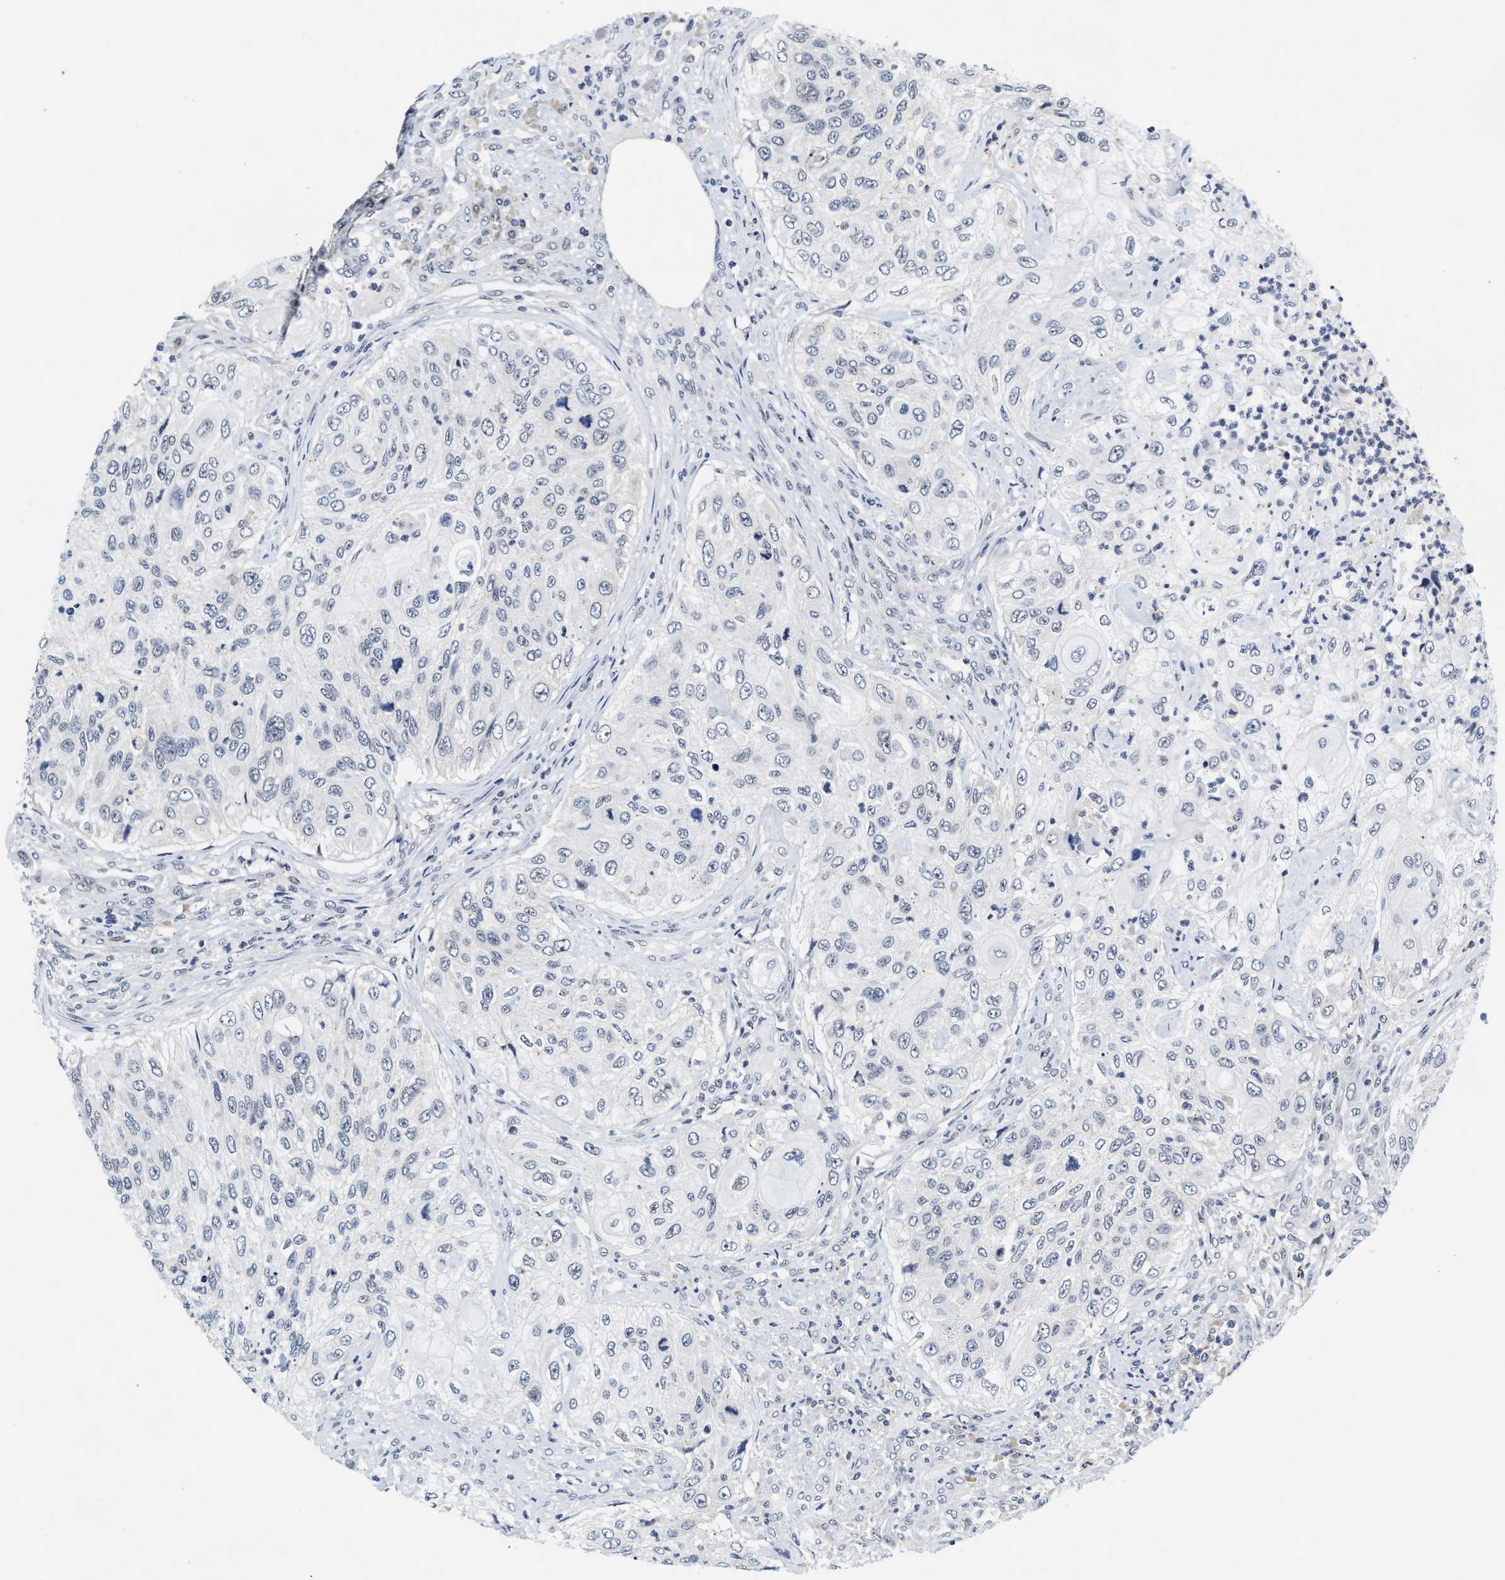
{"staining": {"intensity": "negative", "quantity": "none", "location": "none"}, "tissue": "urothelial cancer", "cell_type": "Tumor cells", "image_type": "cancer", "snomed": [{"axis": "morphology", "description": "Urothelial carcinoma, High grade"}, {"axis": "topography", "description": "Urinary bladder"}], "caption": "A histopathology image of high-grade urothelial carcinoma stained for a protein displays no brown staining in tumor cells. (DAB immunohistochemistry with hematoxylin counter stain).", "gene": "INIP", "patient": {"sex": "female", "age": 60}}